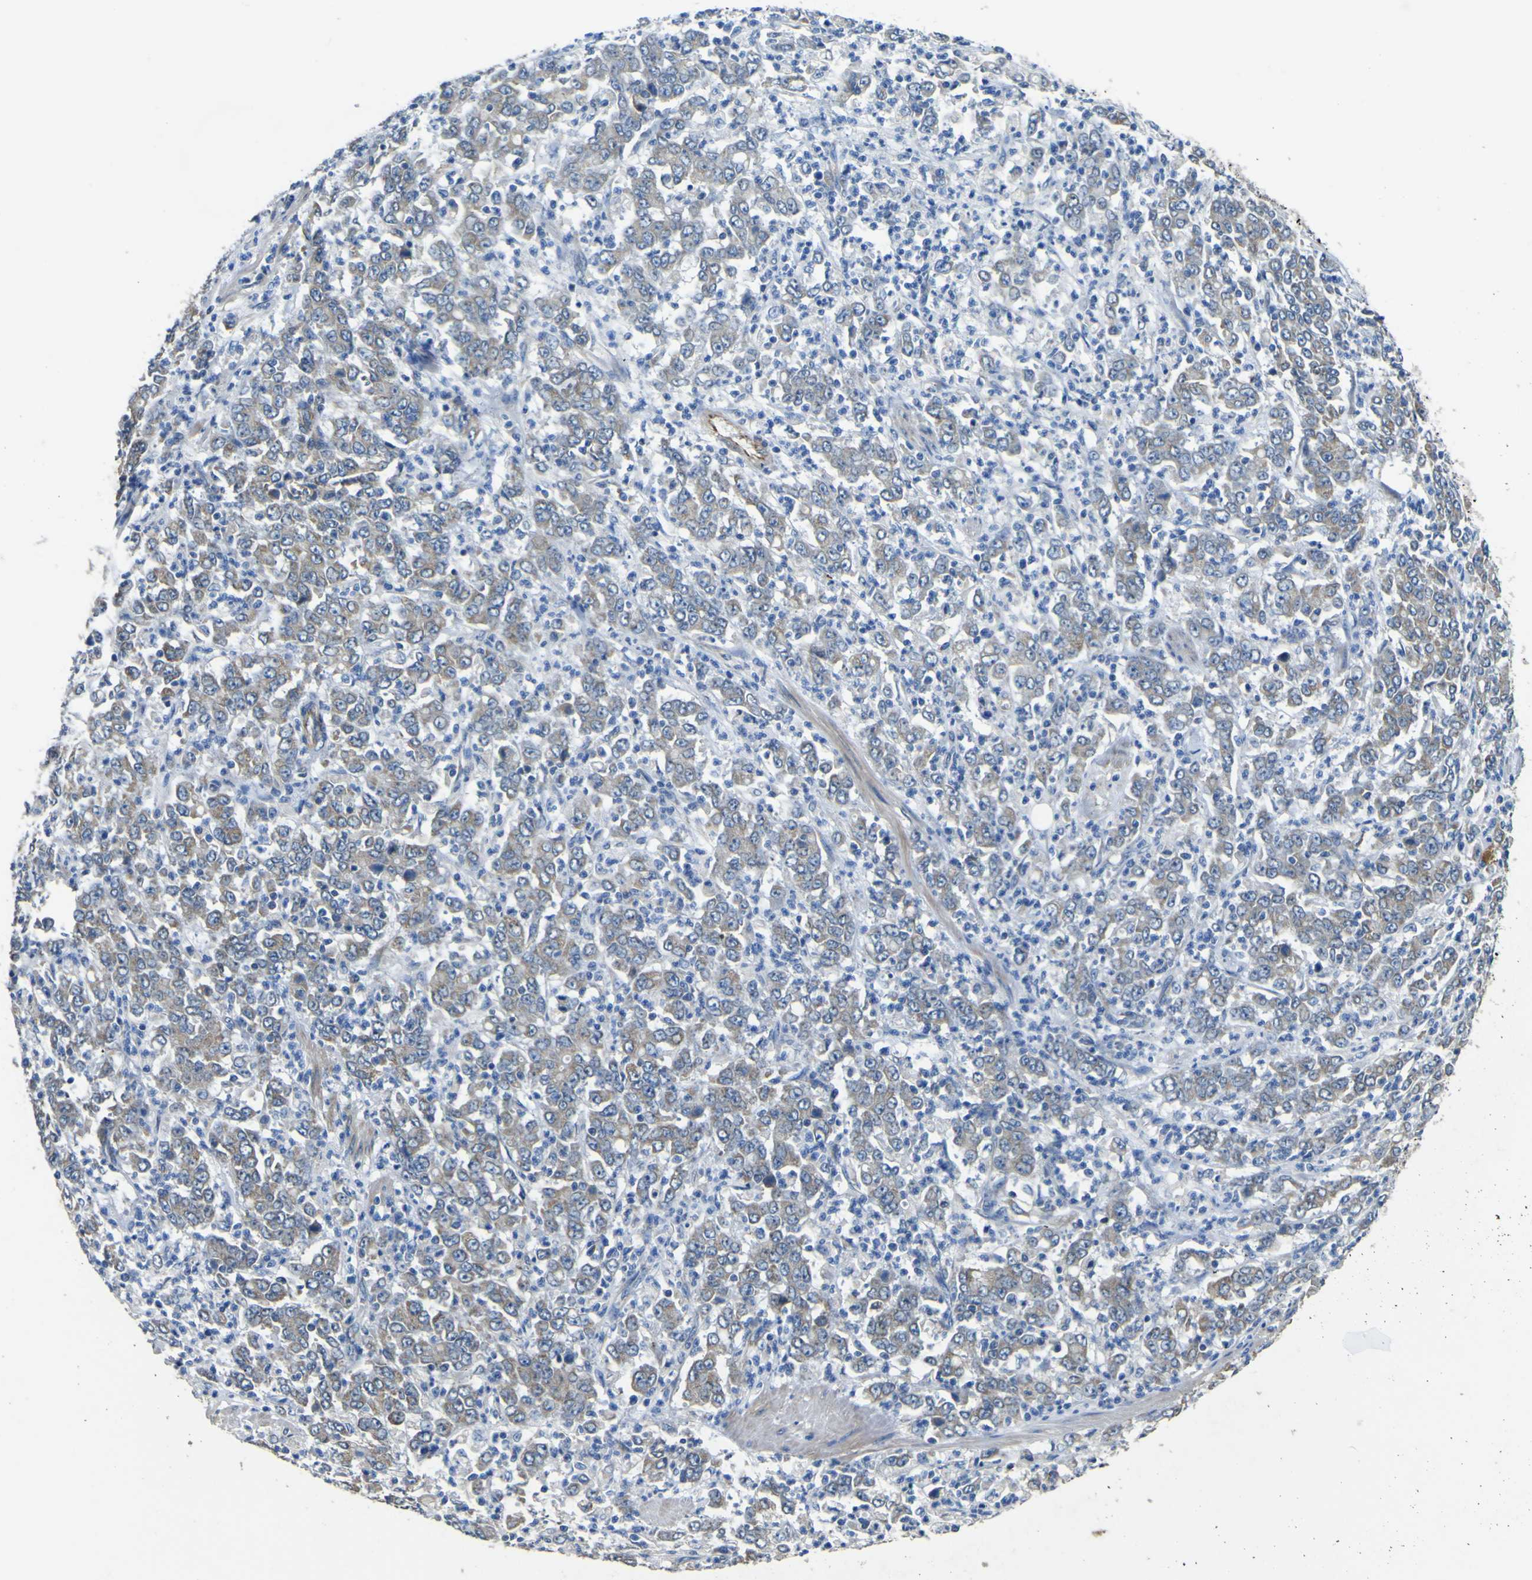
{"staining": {"intensity": "moderate", "quantity": "25%-75%", "location": "cytoplasmic/membranous"}, "tissue": "stomach cancer", "cell_type": "Tumor cells", "image_type": "cancer", "snomed": [{"axis": "morphology", "description": "Adenocarcinoma, NOS"}, {"axis": "topography", "description": "Stomach, lower"}], "caption": "The photomicrograph displays a brown stain indicating the presence of a protein in the cytoplasmic/membranous of tumor cells in stomach cancer (adenocarcinoma).", "gene": "ALDH18A1", "patient": {"sex": "female", "age": 71}}